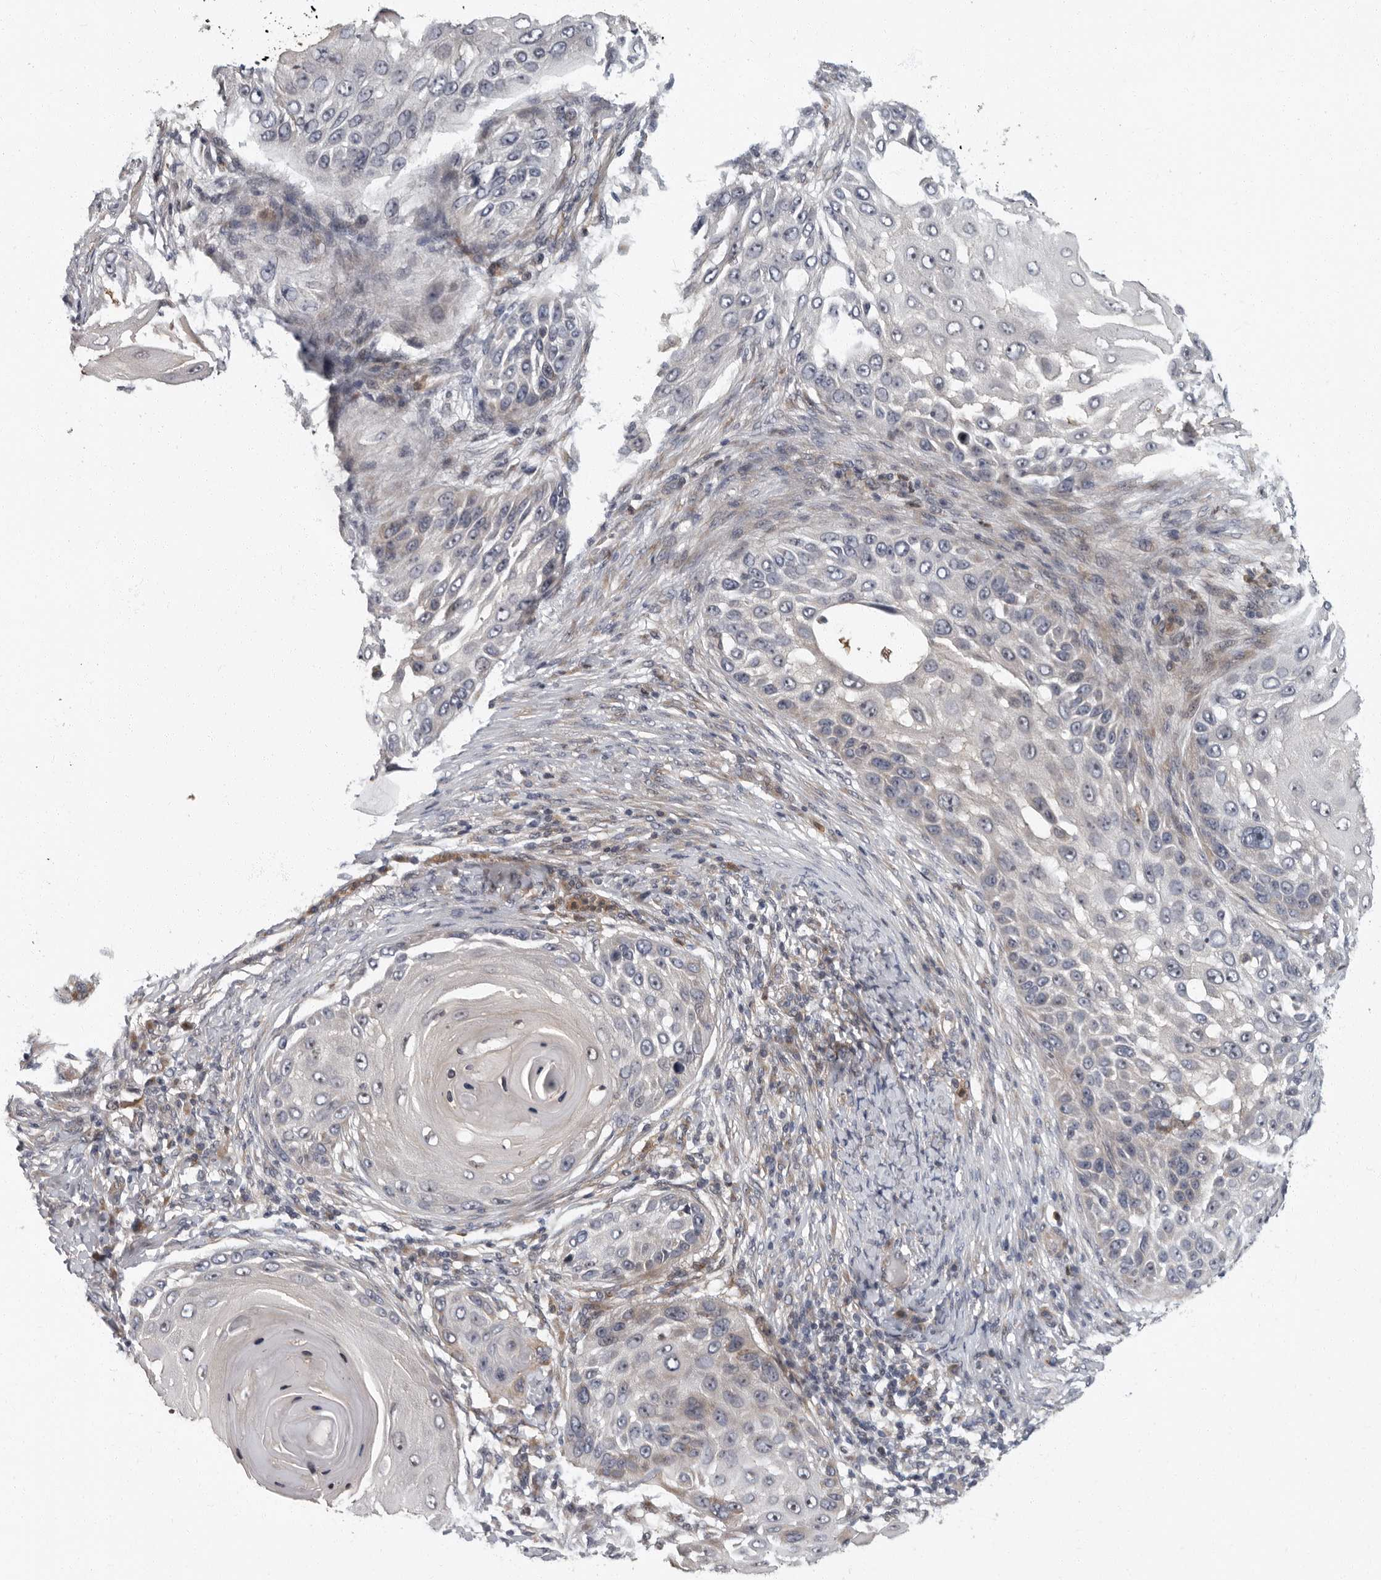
{"staining": {"intensity": "negative", "quantity": "none", "location": "none"}, "tissue": "skin cancer", "cell_type": "Tumor cells", "image_type": "cancer", "snomed": [{"axis": "morphology", "description": "Squamous cell carcinoma, NOS"}, {"axis": "topography", "description": "Skin"}], "caption": "Squamous cell carcinoma (skin) stained for a protein using immunohistochemistry demonstrates no staining tumor cells.", "gene": "PDCD11", "patient": {"sex": "female", "age": 44}}